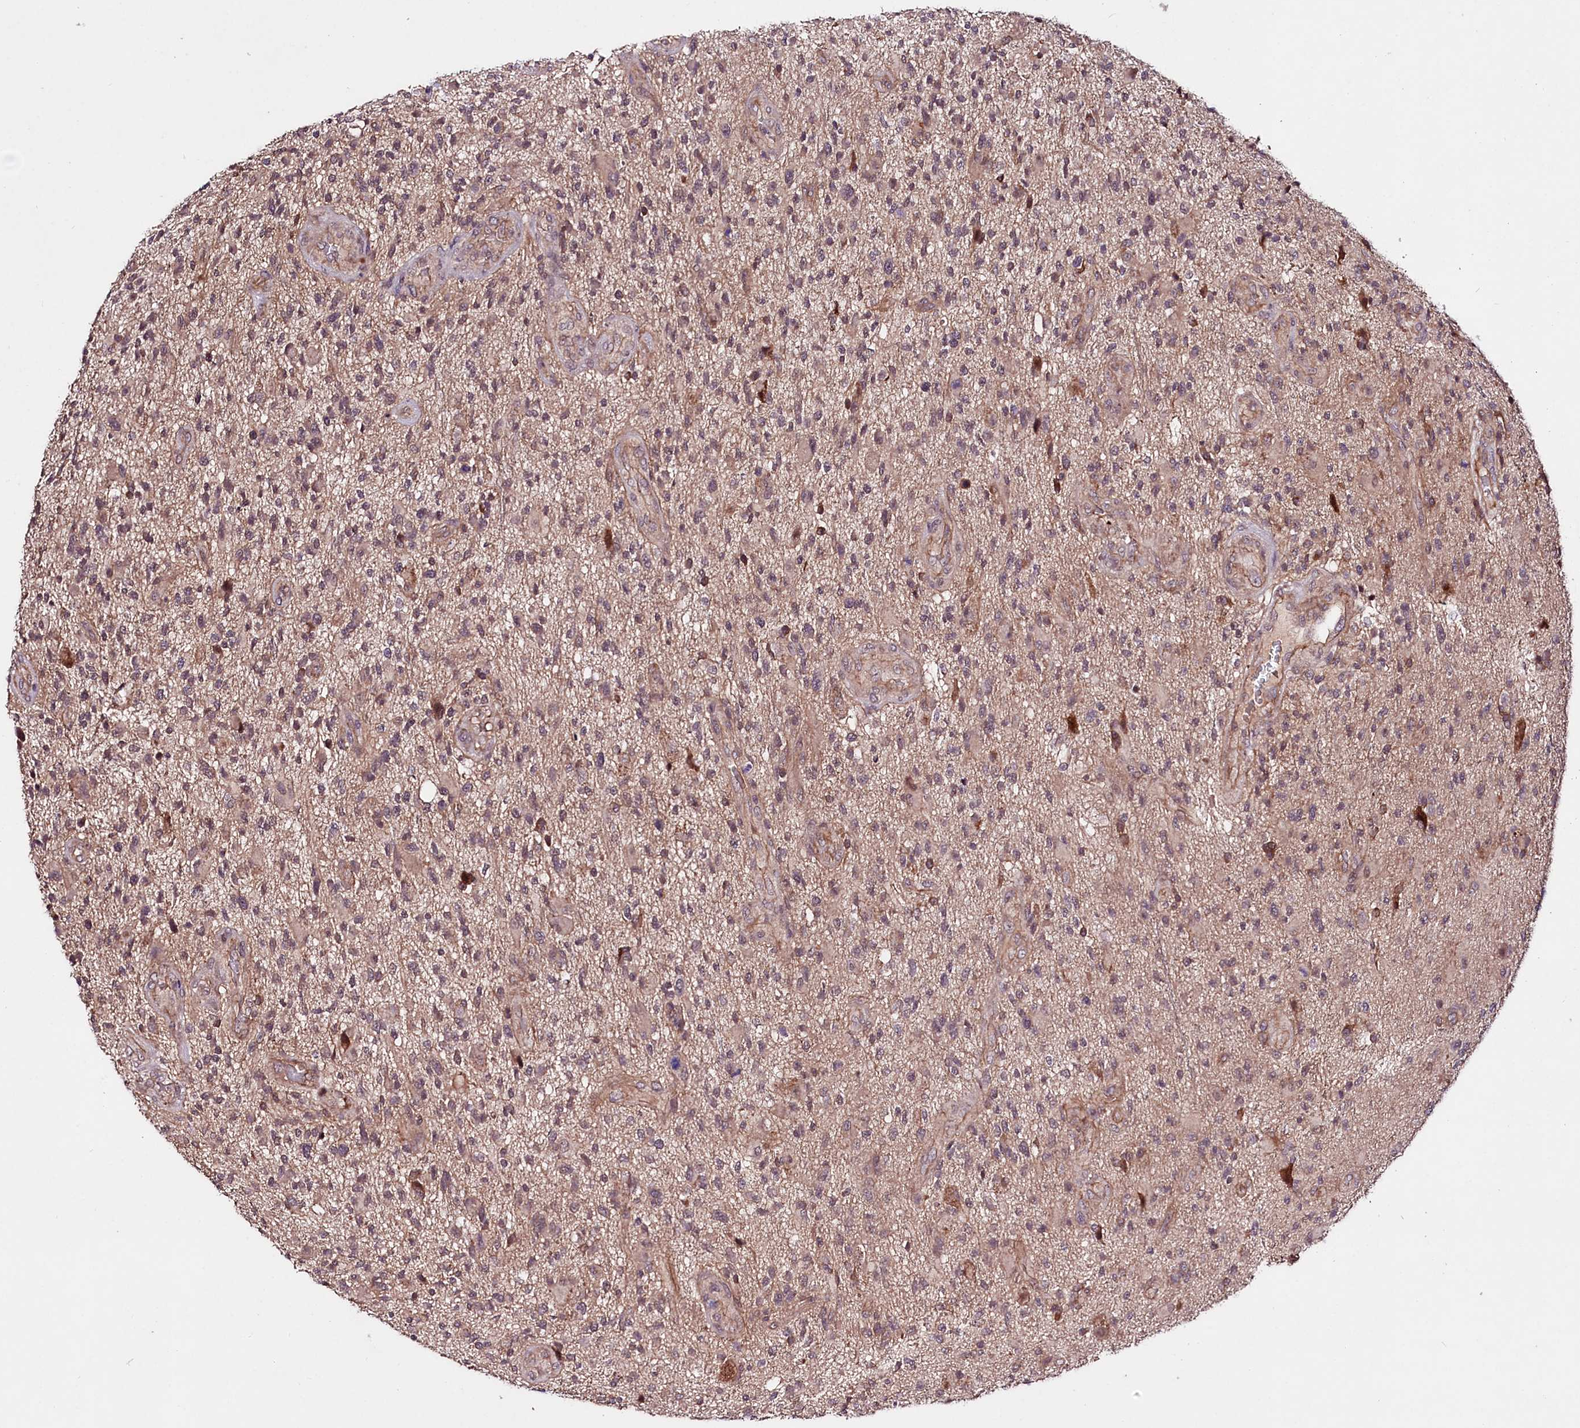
{"staining": {"intensity": "moderate", "quantity": "<25%", "location": "cytoplasmic/membranous"}, "tissue": "glioma", "cell_type": "Tumor cells", "image_type": "cancer", "snomed": [{"axis": "morphology", "description": "Glioma, malignant, High grade"}, {"axis": "topography", "description": "Brain"}], "caption": "IHC micrograph of human glioma stained for a protein (brown), which shows low levels of moderate cytoplasmic/membranous positivity in about <25% of tumor cells.", "gene": "TAFAZZIN", "patient": {"sex": "male", "age": 47}}